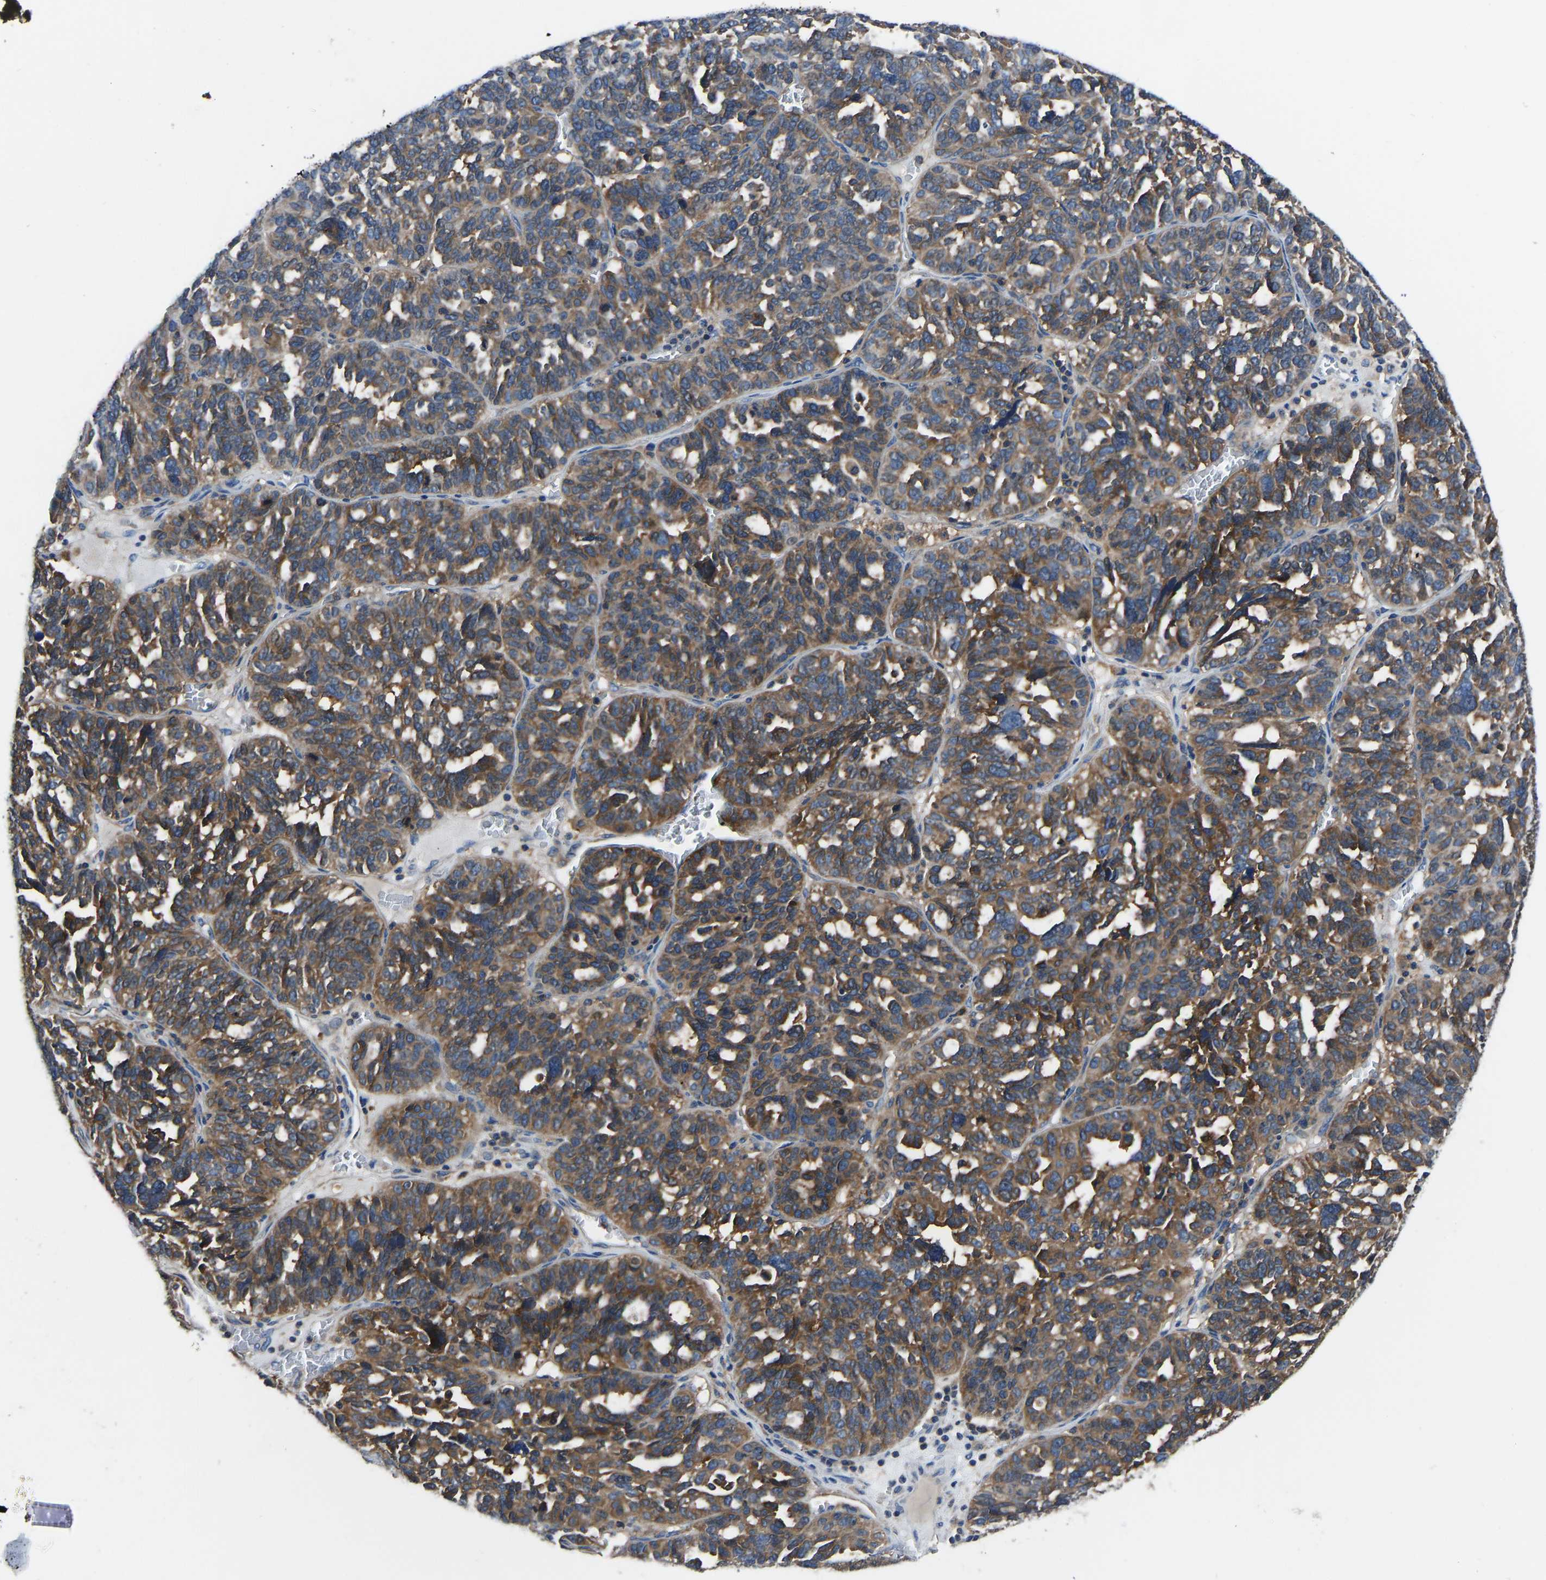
{"staining": {"intensity": "moderate", "quantity": ">75%", "location": "cytoplasmic/membranous"}, "tissue": "ovarian cancer", "cell_type": "Tumor cells", "image_type": "cancer", "snomed": [{"axis": "morphology", "description": "Cystadenocarcinoma, serous, NOS"}, {"axis": "topography", "description": "Ovary"}], "caption": "Tumor cells display medium levels of moderate cytoplasmic/membranous positivity in approximately >75% of cells in ovarian serous cystadenocarcinoma.", "gene": "PRKAR1A", "patient": {"sex": "female", "age": 59}}